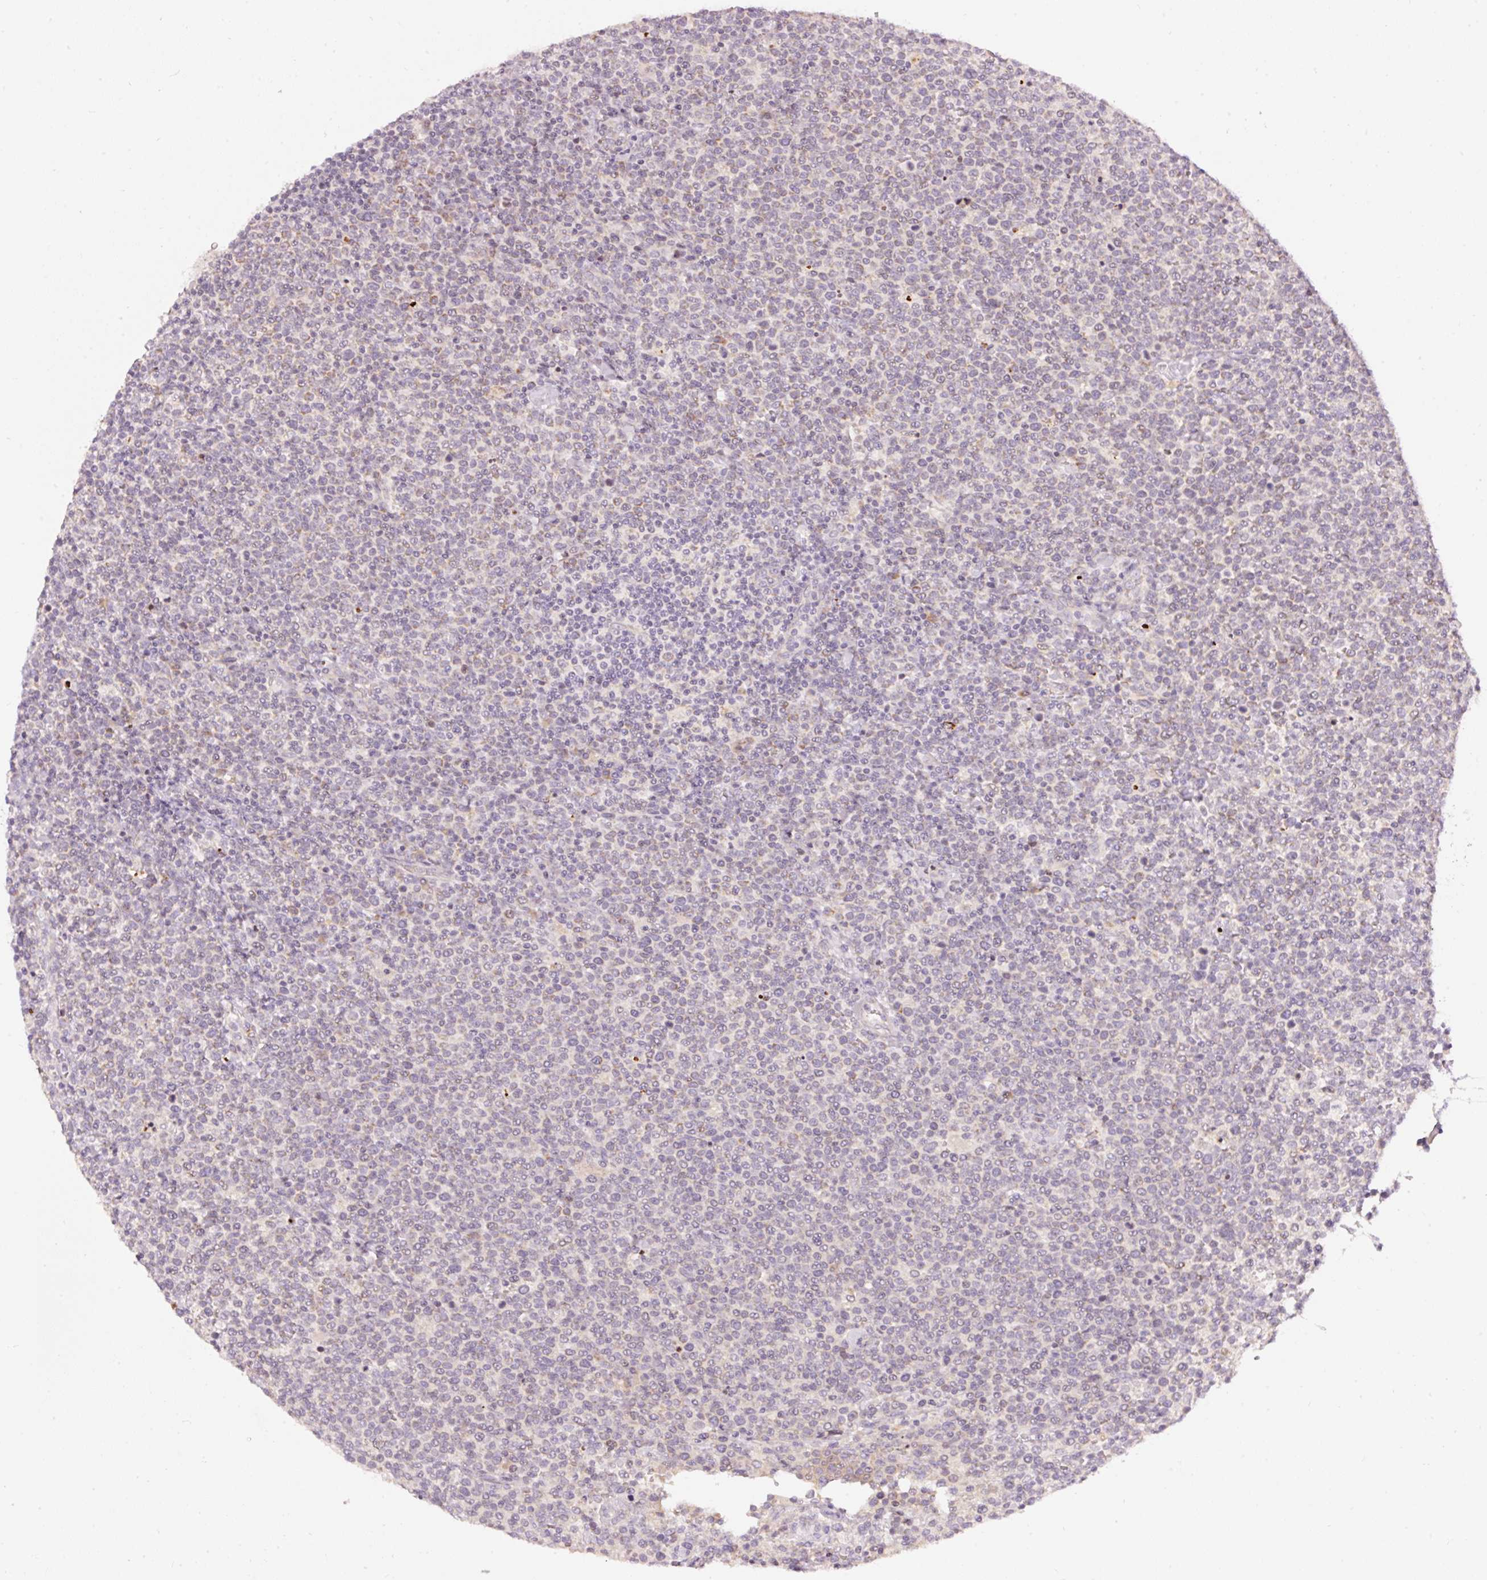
{"staining": {"intensity": "negative", "quantity": "none", "location": "none"}, "tissue": "lymphoma", "cell_type": "Tumor cells", "image_type": "cancer", "snomed": [{"axis": "morphology", "description": "Malignant lymphoma, non-Hodgkin's type, High grade"}, {"axis": "topography", "description": "Lymph node"}], "caption": "Tumor cells are negative for protein expression in human lymphoma. Nuclei are stained in blue.", "gene": "ABHD11", "patient": {"sex": "male", "age": 61}}